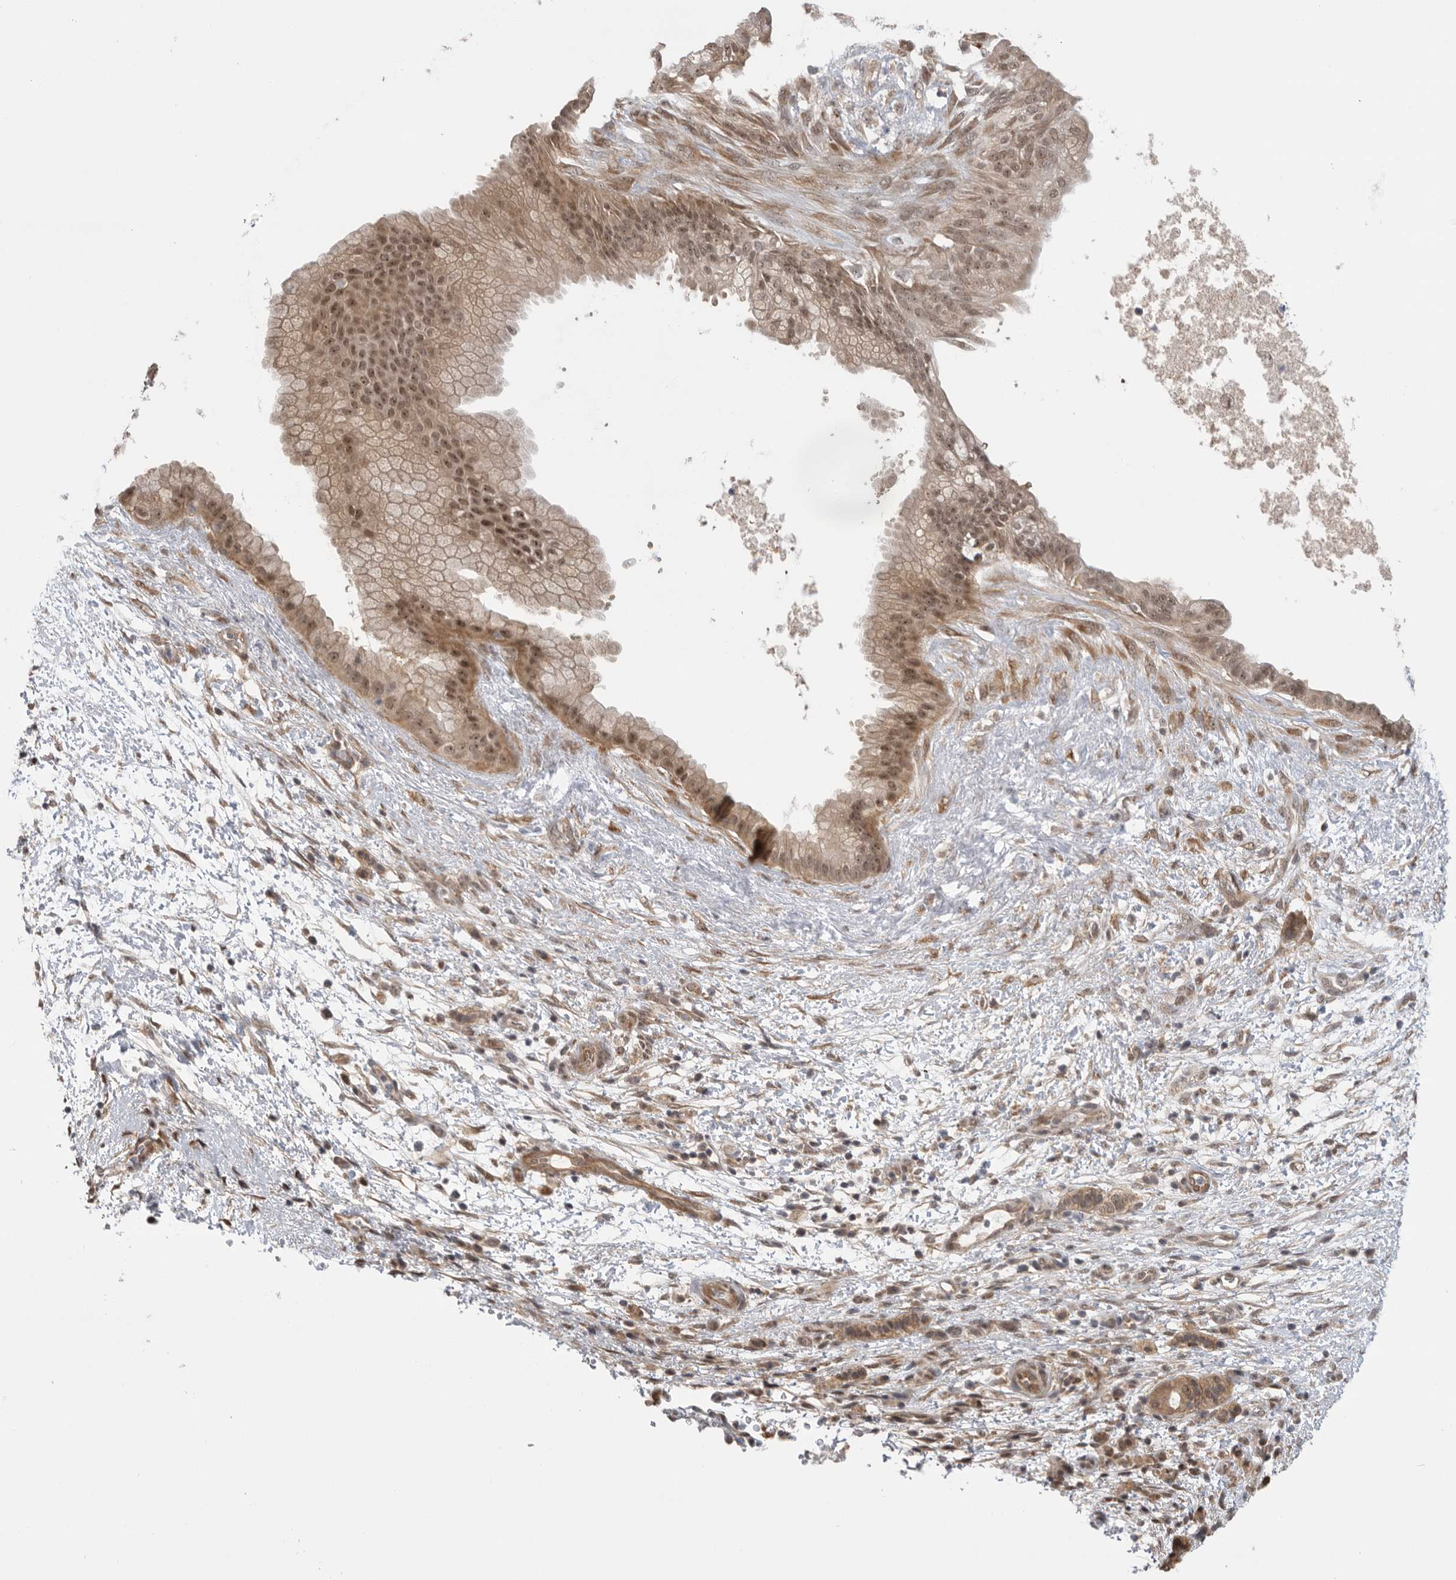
{"staining": {"intensity": "moderate", "quantity": ">75%", "location": "cytoplasmic/membranous,nuclear"}, "tissue": "pancreatic cancer", "cell_type": "Tumor cells", "image_type": "cancer", "snomed": [{"axis": "morphology", "description": "Adenocarcinoma, NOS"}, {"axis": "topography", "description": "Pancreas"}], "caption": "Pancreatic adenocarcinoma stained for a protein (brown) demonstrates moderate cytoplasmic/membranous and nuclear positive expression in about >75% of tumor cells.", "gene": "VPS50", "patient": {"sex": "female", "age": 78}}